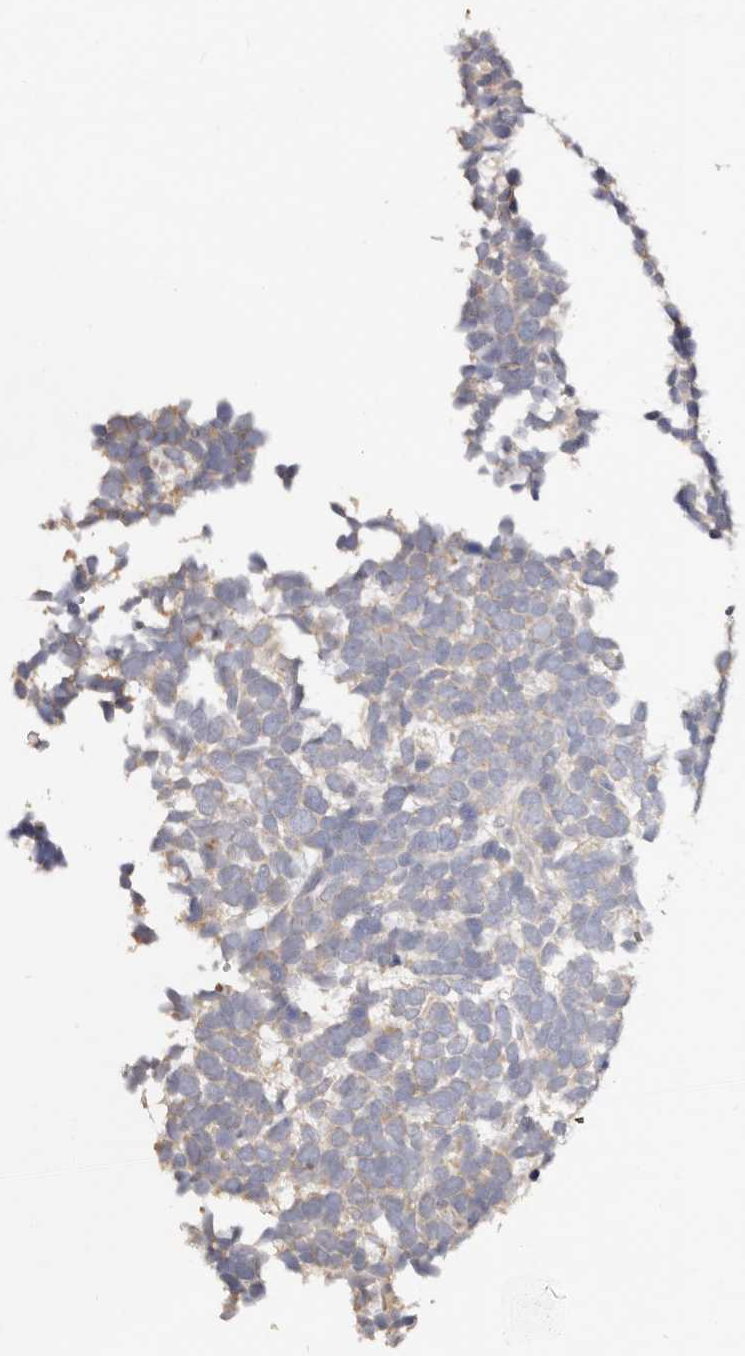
{"staining": {"intensity": "negative", "quantity": "none", "location": "none"}, "tissue": "urothelial cancer", "cell_type": "Tumor cells", "image_type": "cancer", "snomed": [{"axis": "morphology", "description": "Urothelial carcinoma, High grade"}, {"axis": "topography", "description": "Urinary bladder"}], "caption": "DAB (3,3'-diaminobenzidine) immunohistochemical staining of human high-grade urothelial carcinoma demonstrates no significant expression in tumor cells. Brightfield microscopy of immunohistochemistry stained with DAB (3,3'-diaminobenzidine) (brown) and hematoxylin (blue), captured at high magnification.", "gene": "VIPAS39", "patient": {"sex": "female", "age": 82}}